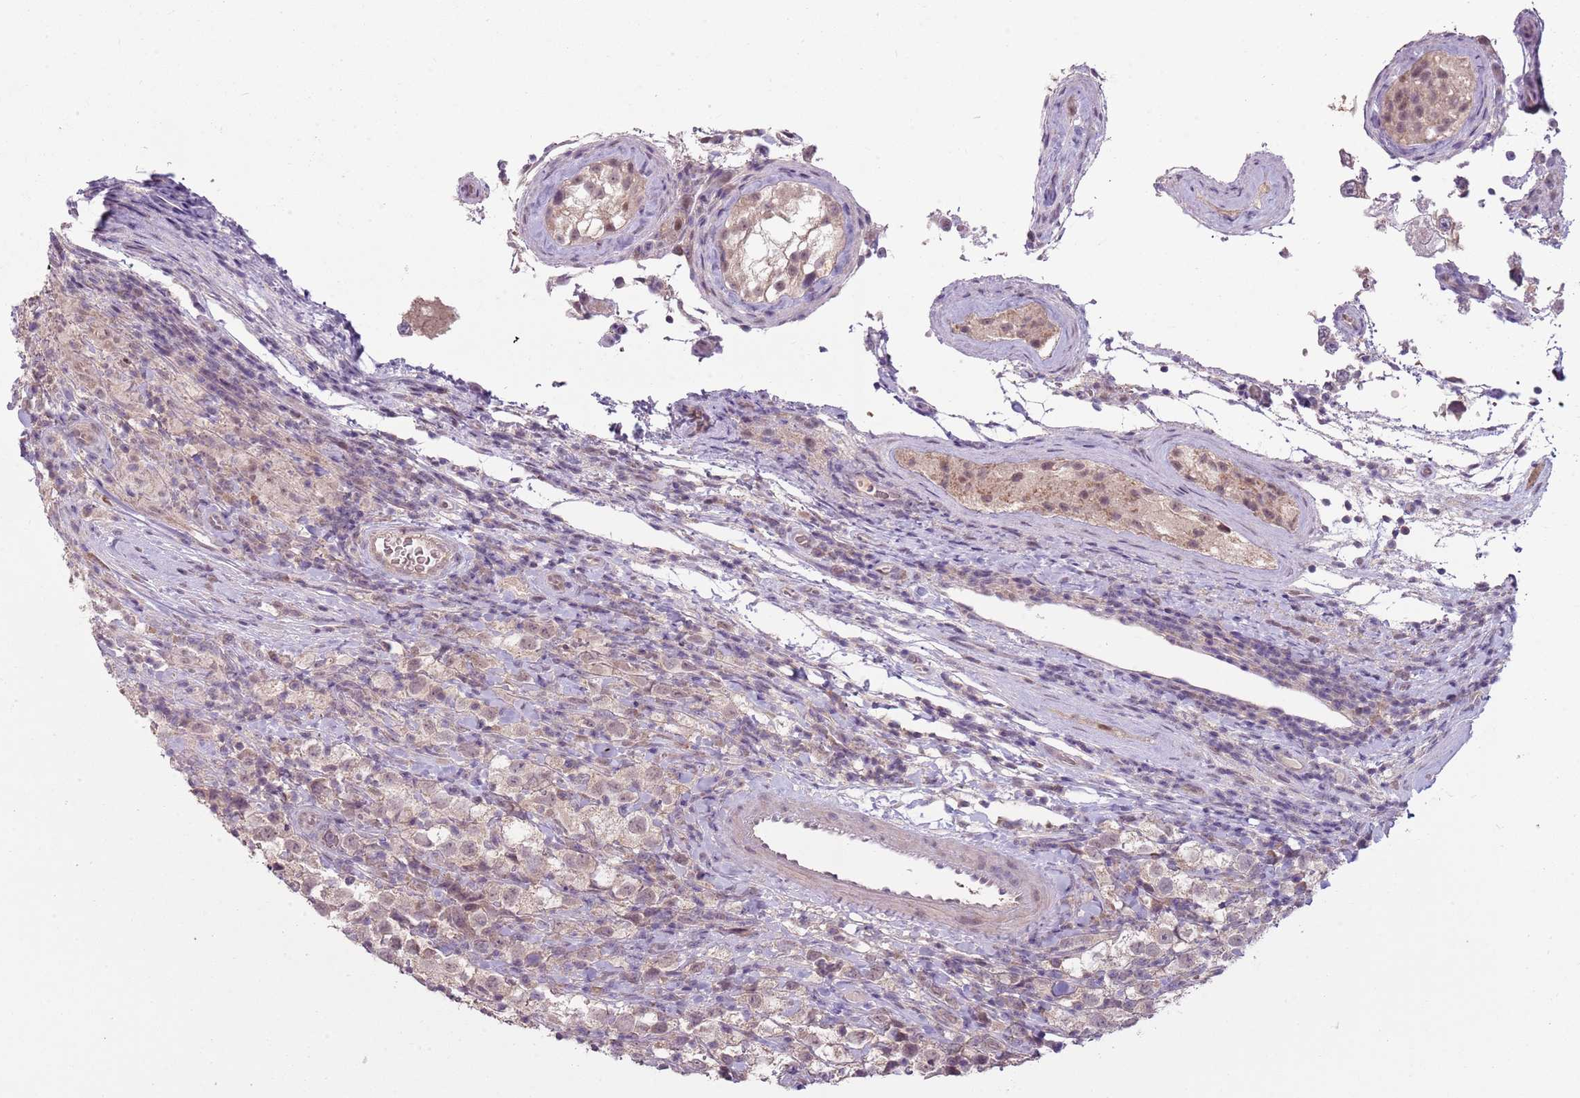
{"staining": {"intensity": "weak", "quantity": "25%-75%", "location": "nuclear"}, "tissue": "testis cancer", "cell_type": "Tumor cells", "image_type": "cancer", "snomed": [{"axis": "morphology", "description": "Seminoma, NOS"}, {"axis": "morphology", "description": "Carcinoma, Embryonal, NOS"}, {"axis": "topography", "description": "Testis"}], "caption": "Tumor cells exhibit low levels of weak nuclear positivity in approximately 25%-75% of cells in seminoma (testis).", "gene": "TEKT4", "patient": {"sex": "male", "age": 41}}